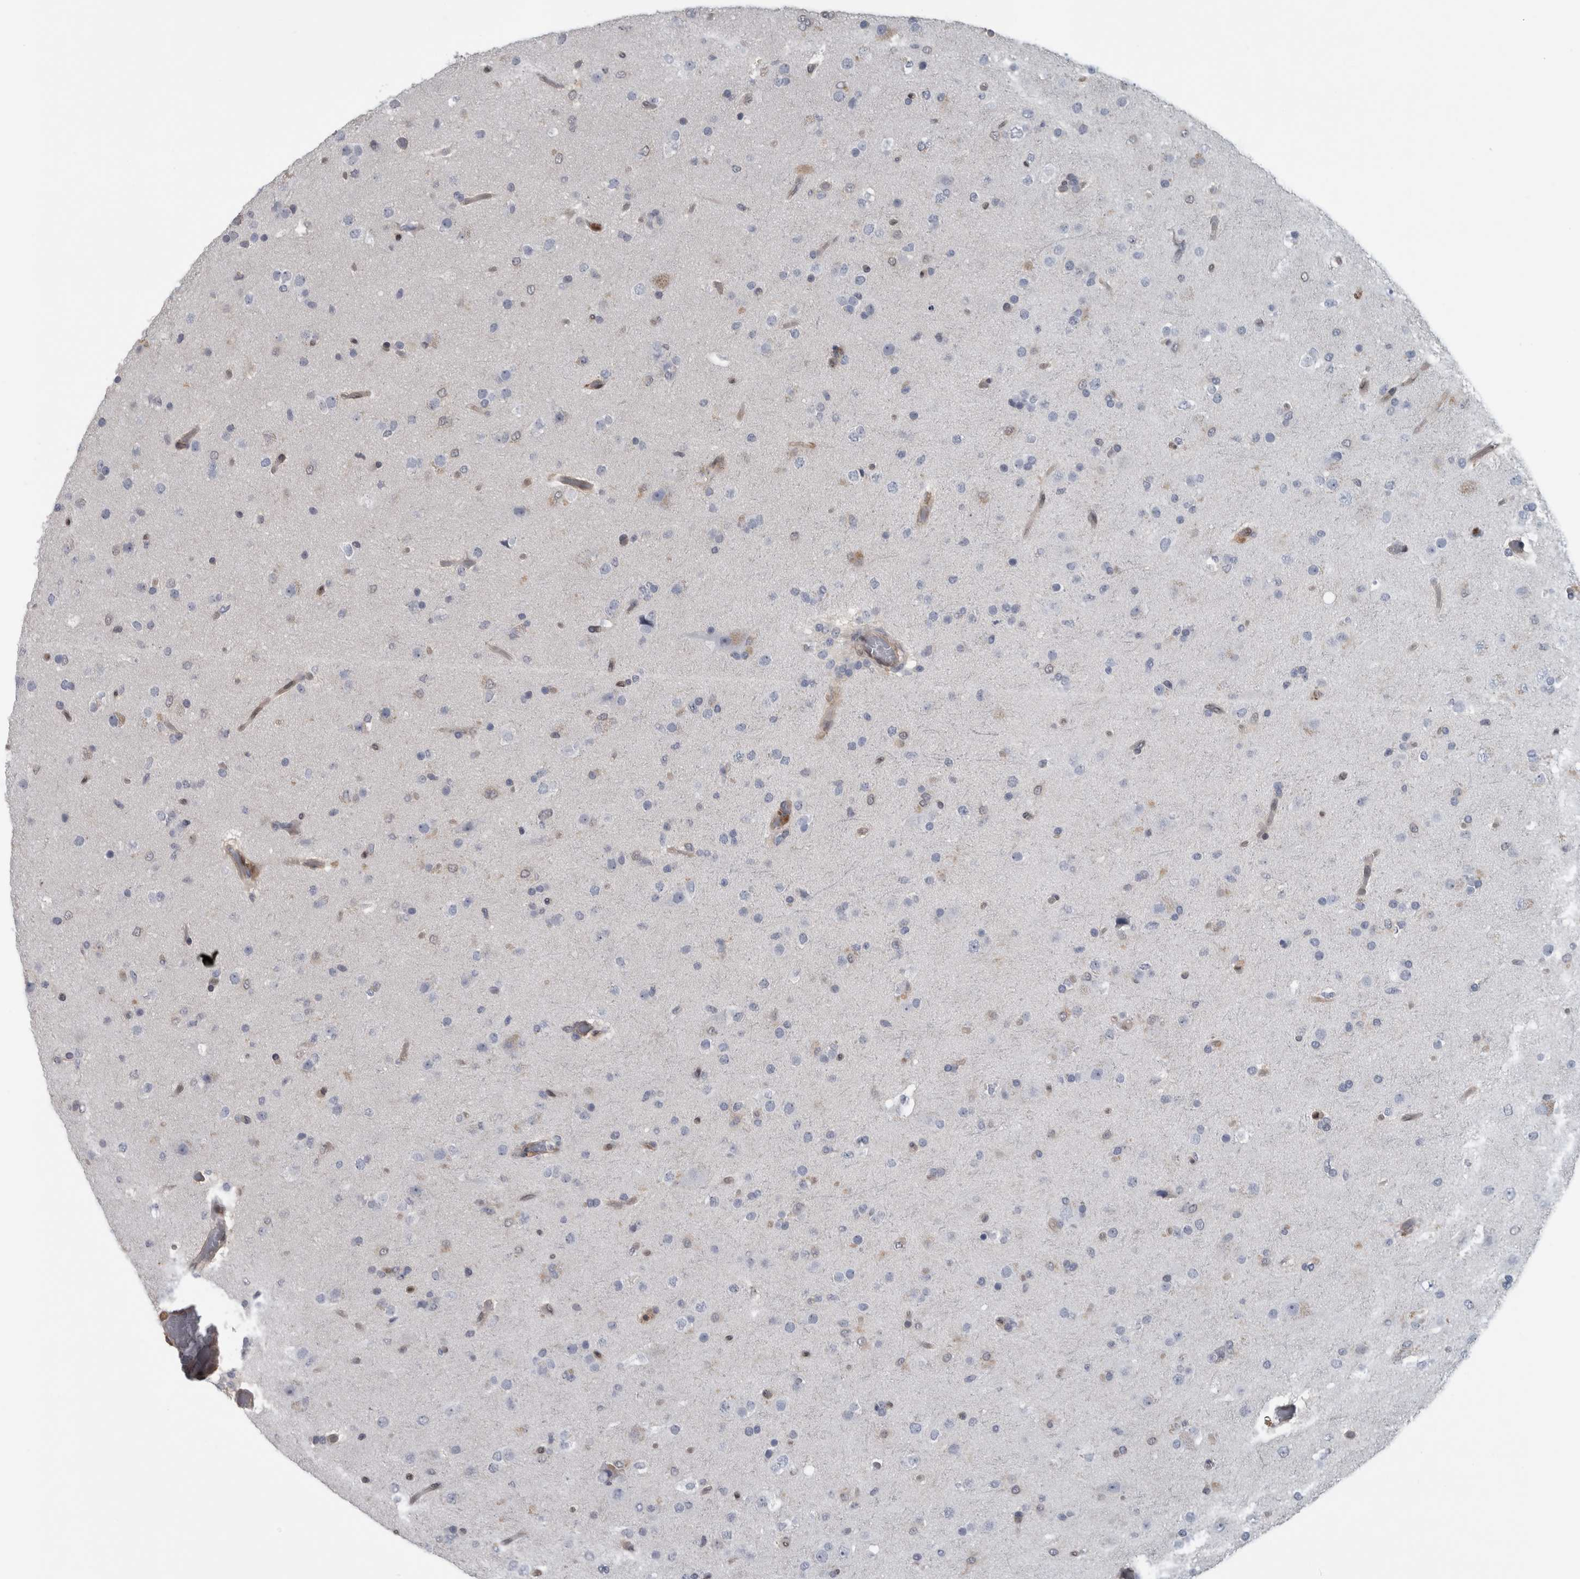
{"staining": {"intensity": "negative", "quantity": "none", "location": "none"}, "tissue": "glioma", "cell_type": "Tumor cells", "image_type": "cancer", "snomed": [{"axis": "morphology", "description": "Glioma, malignant, Low grade"}, {"axis": "topography", "description": "Brain"}], "caption": "High power microscopy micrograph of an immunohistochemistry (IHC) micrograph of malignant low-grade glioma, revealing no significant positivity in tumor cells.", "gene": "NAPRT", "patient": {"sex": "male", "age": 65}}